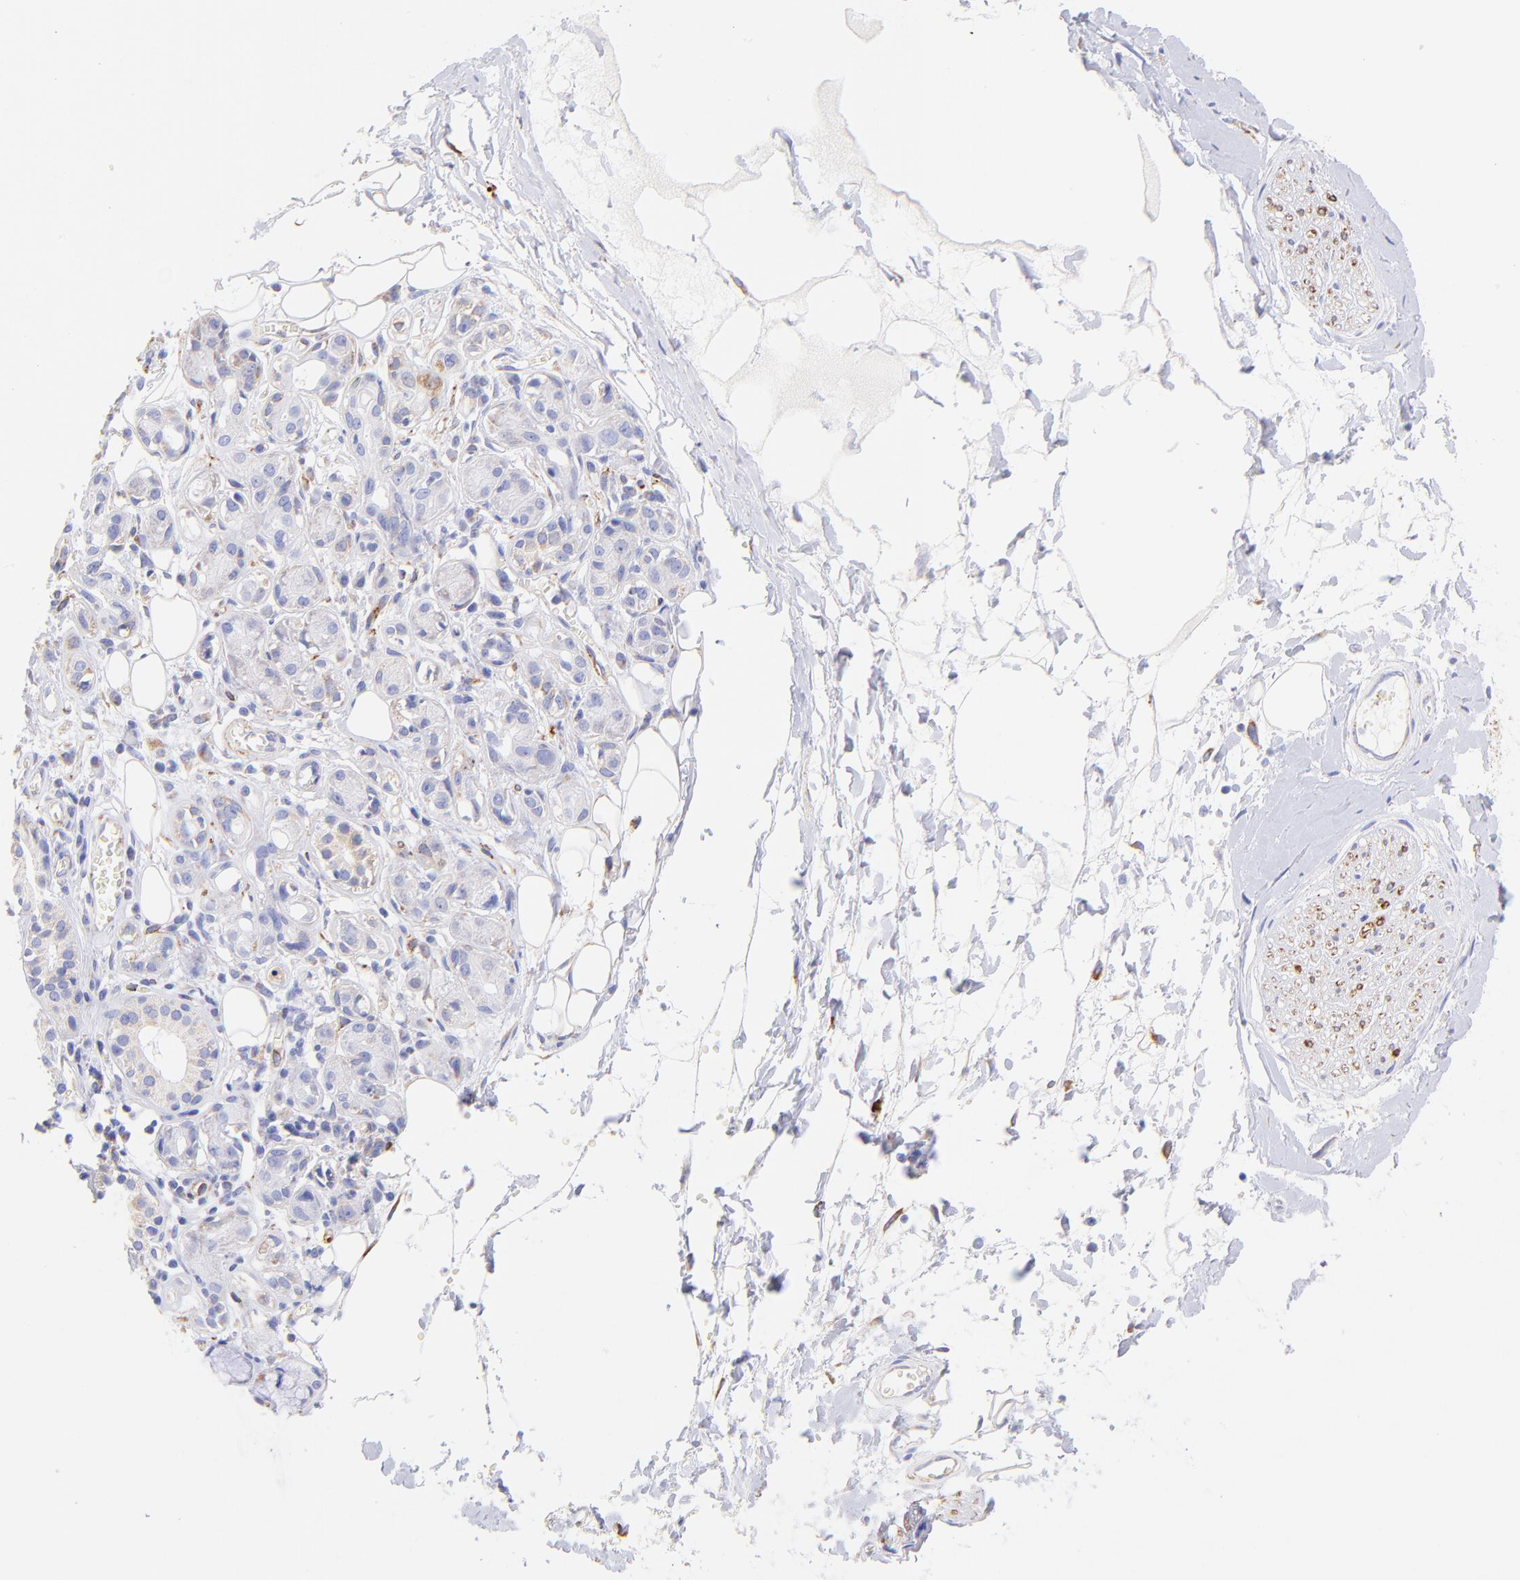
{"staining": {"intensity": "negative", "quantity": "none", "location": "none"}, "tissue": "adipose tissue", "cell_type": "Adipocytes", "image_type": "normal", "snomed": [{"axis": "morphology", "description": "Normal tissue, NOS"}, {"axis": "morphology", "description": "Inflammation, NOS"}, {"axis": "topography", "description": "Salivary gland"}, {"axis": "topography", "description": "Peripheral nerve tissue"}], "caption": "Histopathology image shows no significant protein expression in adipocytes of unremarkable adipose tissue.", "gene": "SPARC", "patient": {"sex": "female", "age": 75}}